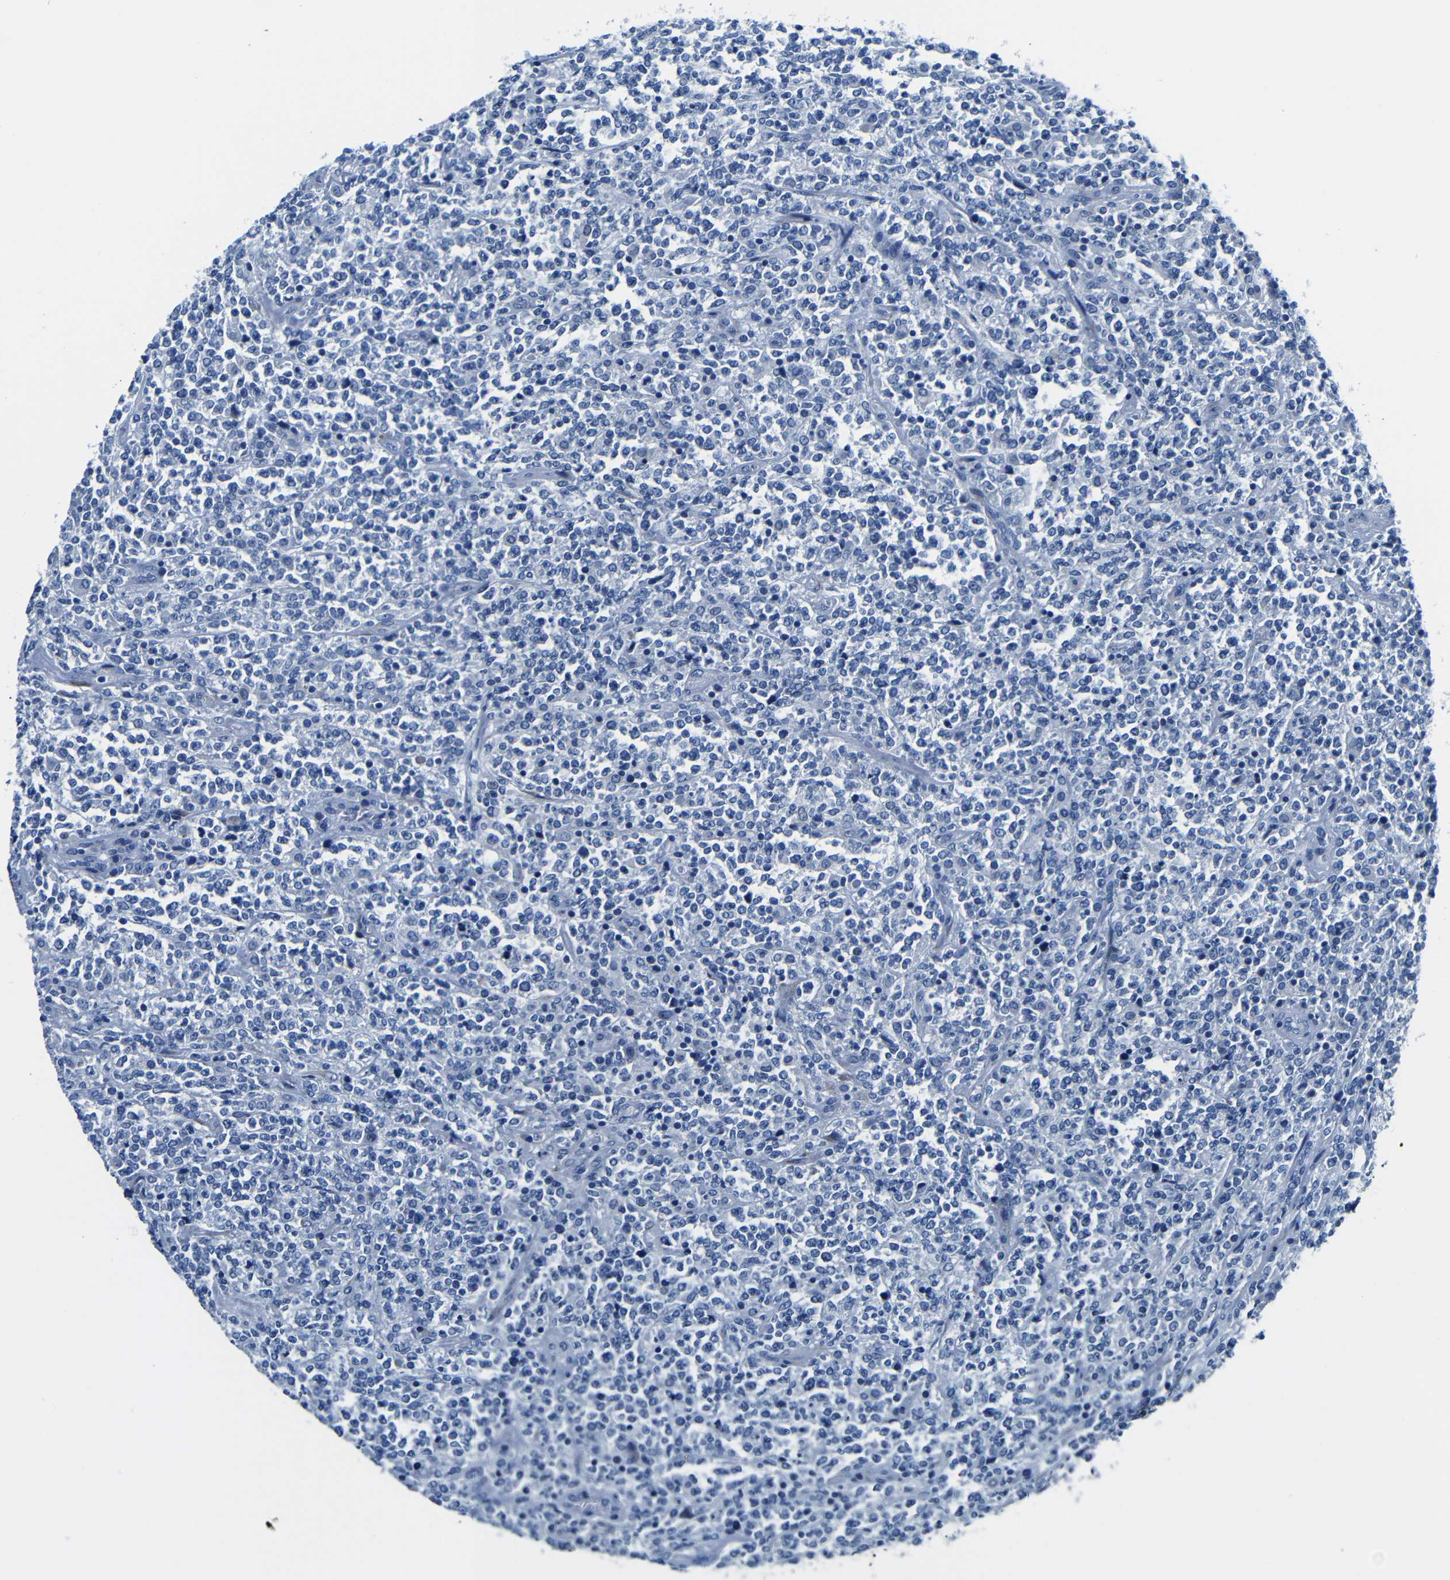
{"staining": {"intensity": "negative", "quantity": "none", "location": "none"}, "tissue": "lymphoma", "cell_type": "Tumor cells", "image_type": "cancer", "snomed": [{"axis": "morphology", "description": "Malignant lymphoma, non-Hodgkin's type, High grade"}, {"axis": "topography", "description": "Soft tissue"}], "caption": "IHC histopathology image of neoplastic tissue: human malignant lymphoma, non-Hodgkin's type (high-grade) stained with DAB (3,3'-diaminobenzidine) demonstrates no significant protein positivity in tumor cells.", "gene": "TNFAIP1", "patient": {"sex": "male", "age": 18}}